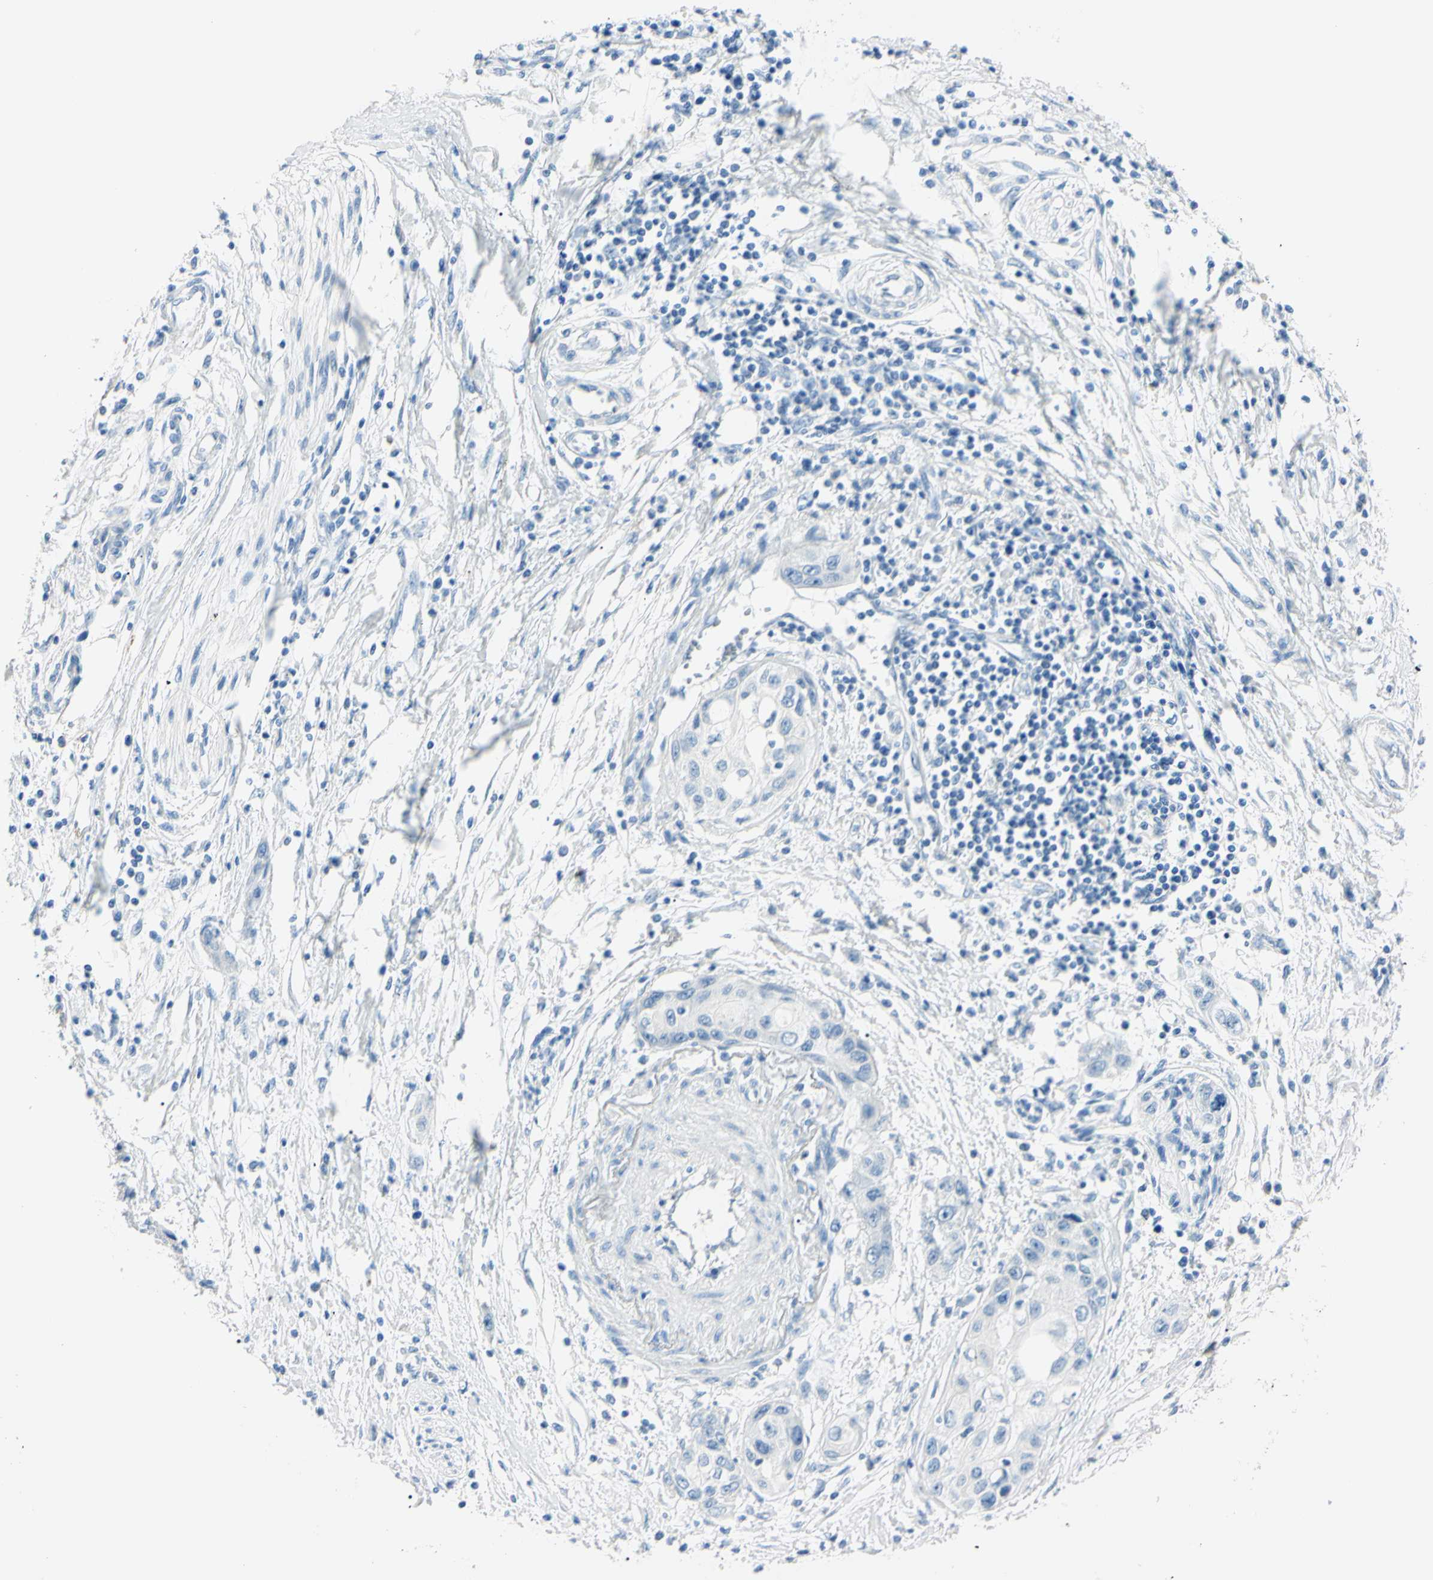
{"staining": {"intensity": "negative", "quantity": "none", "location": "none"}, "tissue": "pancreatic cancer", "cell_type": "Tumor cells", "image_type": "cancer", "snomed": [{"axis": "morphology", "description": "Adenocarcinoma, NOS"}, {"axis": "topography", "description": "Pancreas"}], "caption": "Histopathology image shows no protein staining in tumor cells of pancreatic cancer tissue. (Immunohistochemistry (ihc), brightfield microscopy, high magnification).", "gene": "FOLH1", "patient": {"sex": "female", "age": 70}}